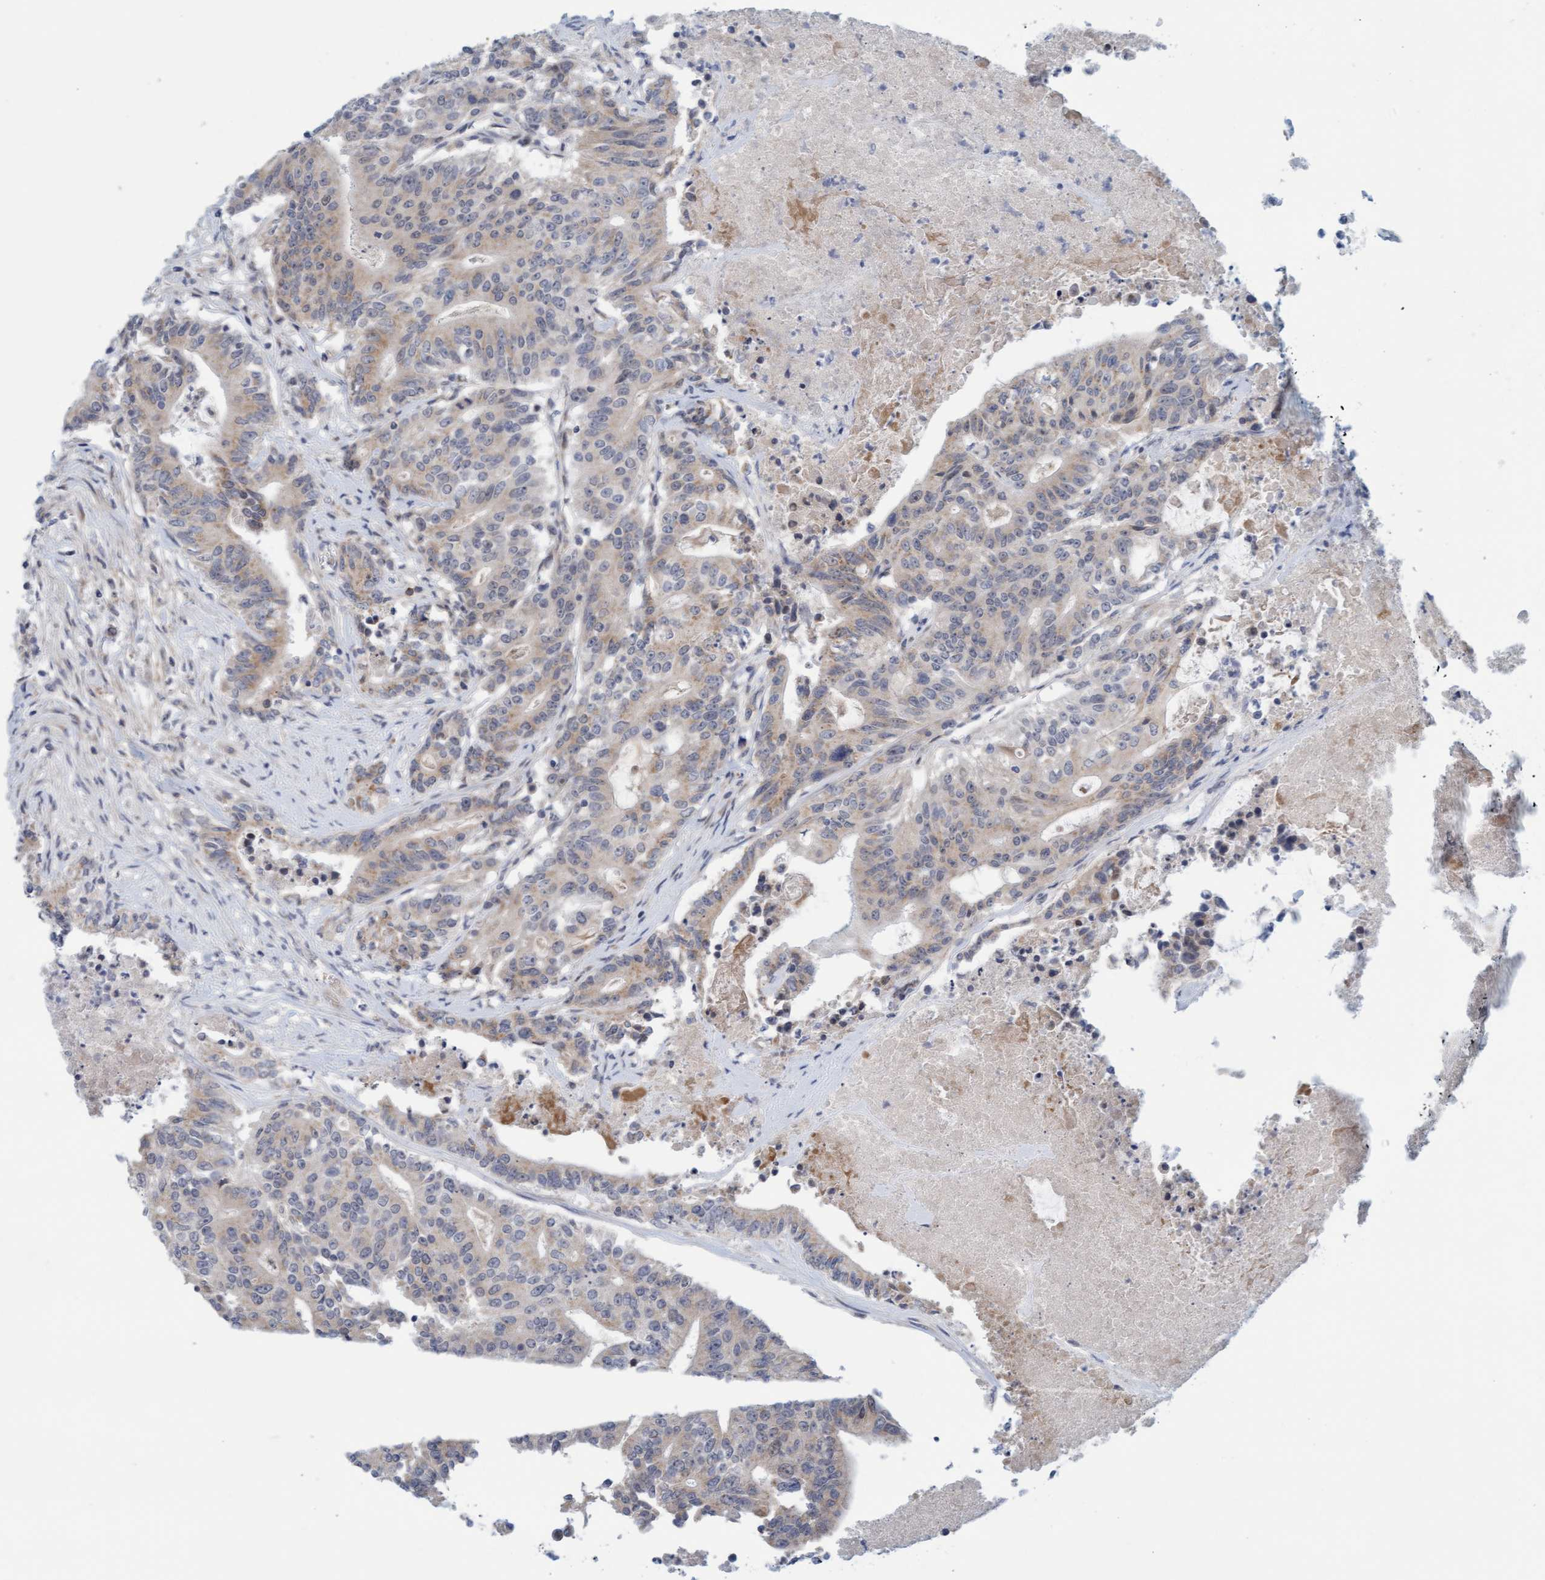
{"staining": {"intensity": "weak", "quantity": ">75%", "location": "cytoplasmic/membranous"}, "tissue": "colorectal cancer", "cell_type": "Tumor cells", "image_type": "cancer", "snomed": [{"axis": "morphology", "description": "Adenocarcinoma, NOS"}, {"axis": "topography", "description": "Colon"}], "caption": "Immunohistochemistry (IHC) micrograph of neoplastic tissue: colorectal adenocarcinoma stained using immunohistochemistry (IHC) reveals low levels of weak protein expression localized specifically in the cytoplasmic/membranous of tumor cells, appearing as a cytoplasmic/membranous brown color.", "gene": "ZC3H3", "patient": {"sex": "female", "age": 77}}